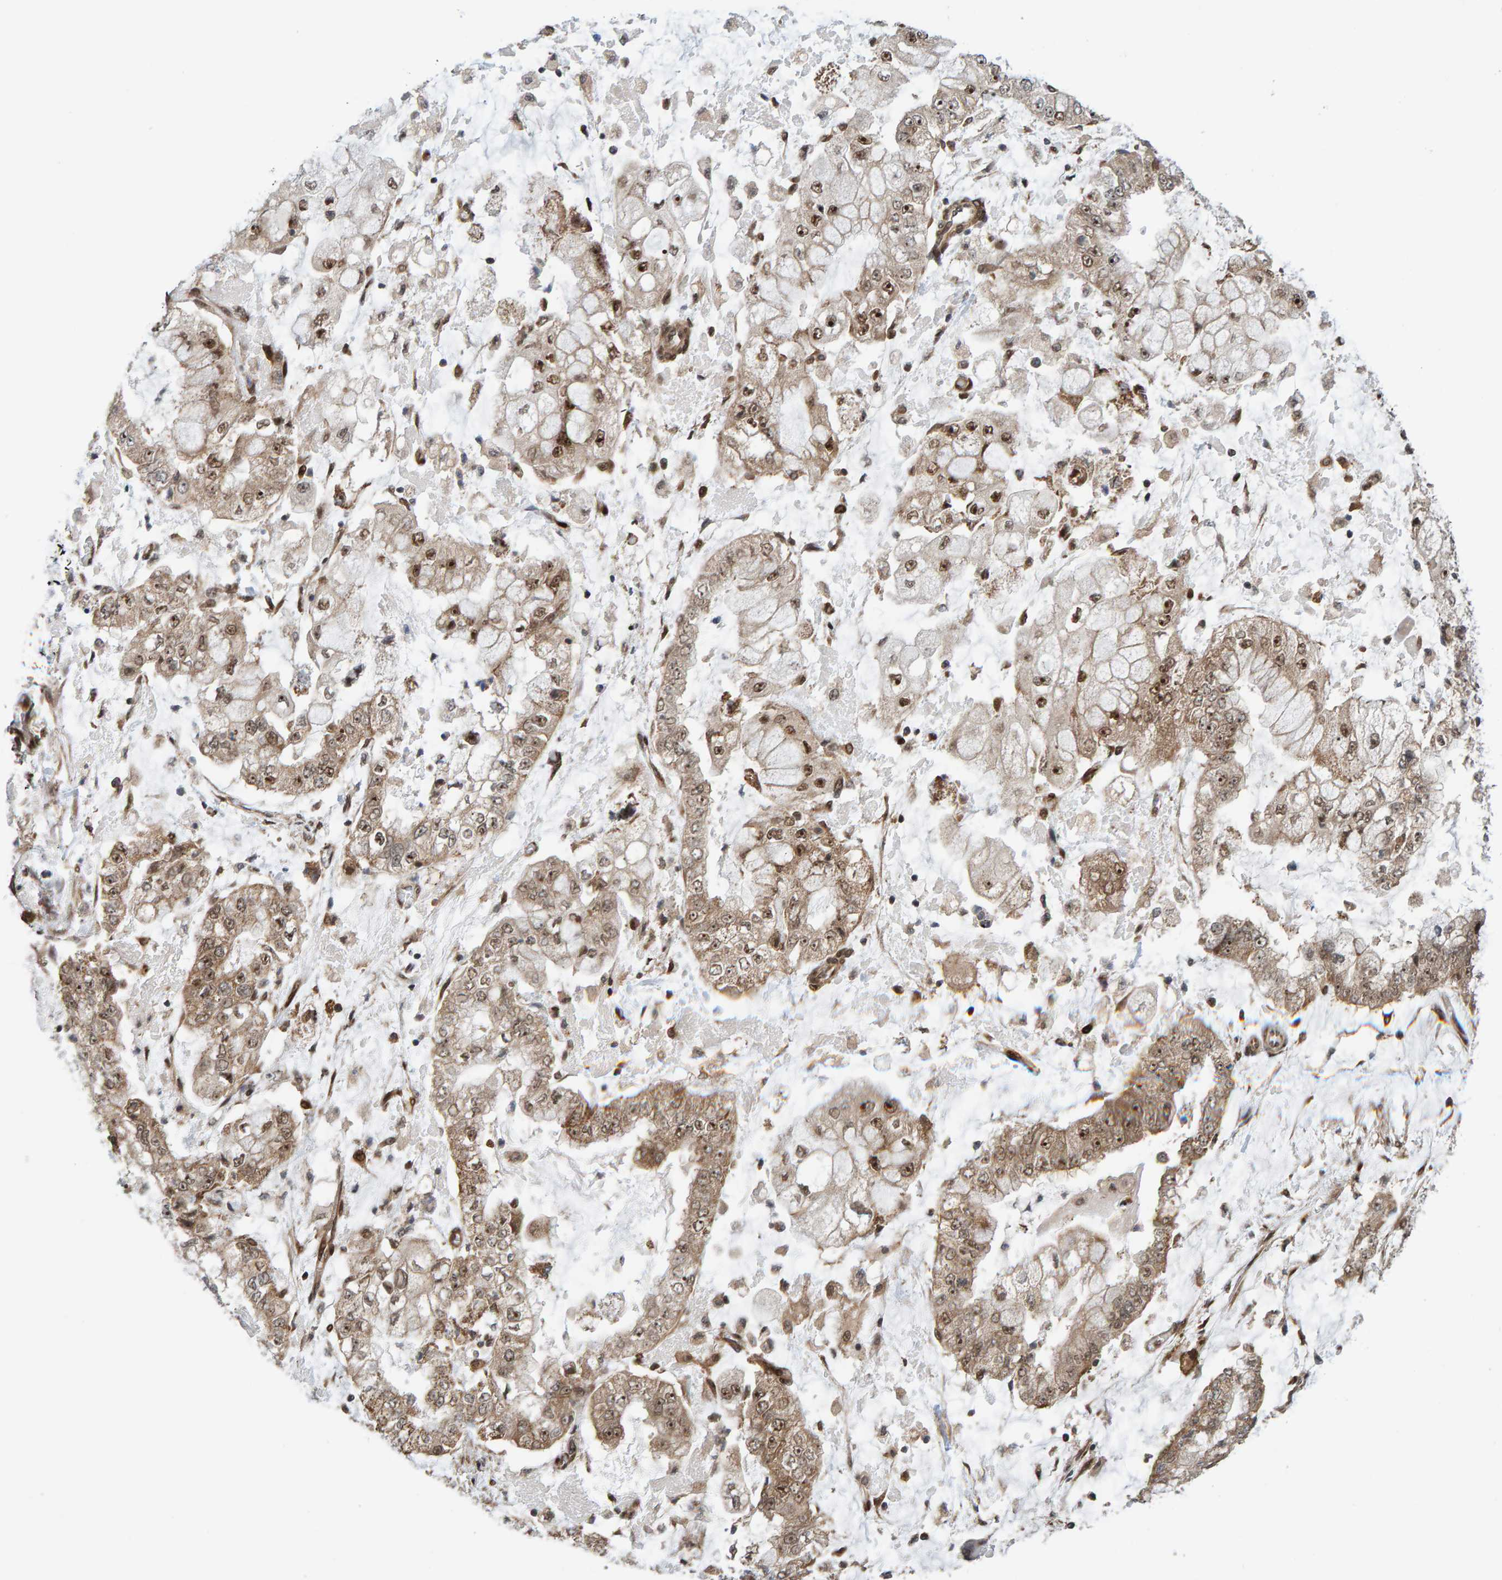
{"staining": {"intensity": "moderate", "quantity": ">75%", "location": "cytoplasmic/membranous,nuclear"}, "tissue": "stomach cancer", "cell_type": "Tumor cells", "image_type": "cancer", "snomed": [{"axis": "morphology", "description": "Adenocarcinoma, NOS"}, {"axis": "topography", "description": "Stomach"}], "caption": "IHC of human adenocarcinoma (stomach) displays medium levels of moderate cytoplasmic/membranous and nuclear staining in approximately >75% of tumor cells. (Brightfield microscopy of DAB IHC at high magnification).", "gene": "ZNF366", "patient": {"sex": "male", "age": 76}}